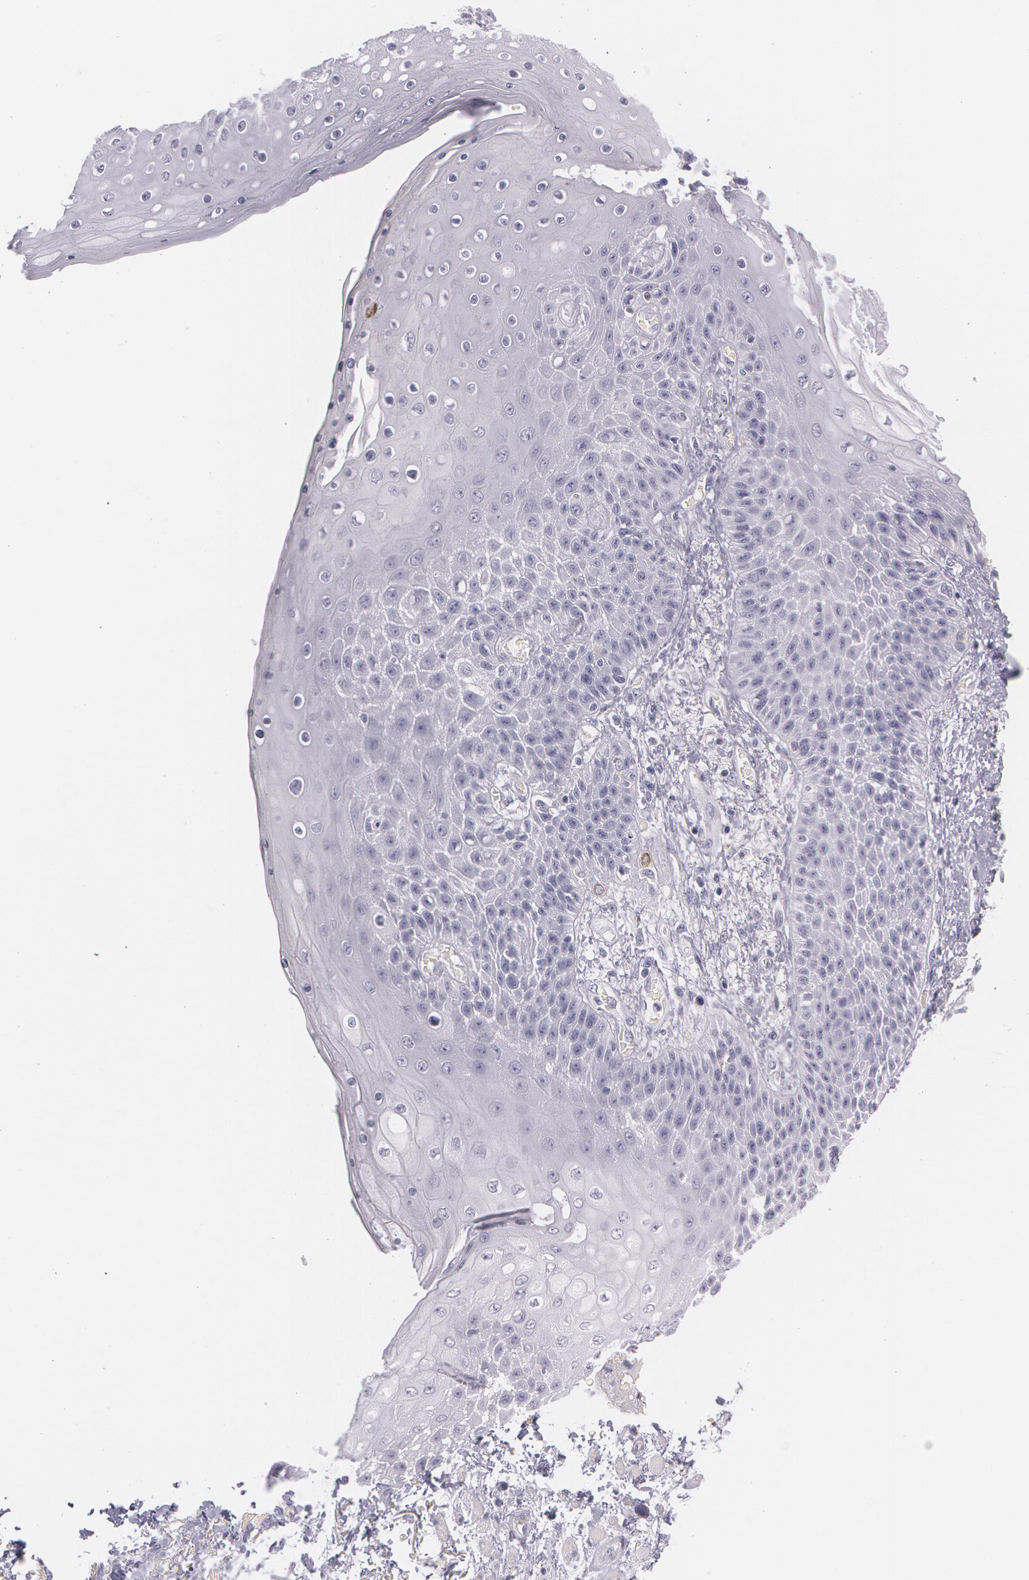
{"staining": {"intensity": "negative", "quantity": "none", "location": "none"}, "tissue": "skin", "cell_type": "Epidermal cells", "image_type": "normal", "snomed": [{"axis": "morphology", "description": "Normal tissue, NOS"}, {"axis": "topography", "description": "Anal"}], "caption": "High power microscopy histopathology image of an immunohistochemistry (IHC) image of benign skin, revealing no significant positivity in epidermal cells. Nuclei are stained in blue.", "gene": "SNCG", "patient": {"sex": "female", "age": 46}}